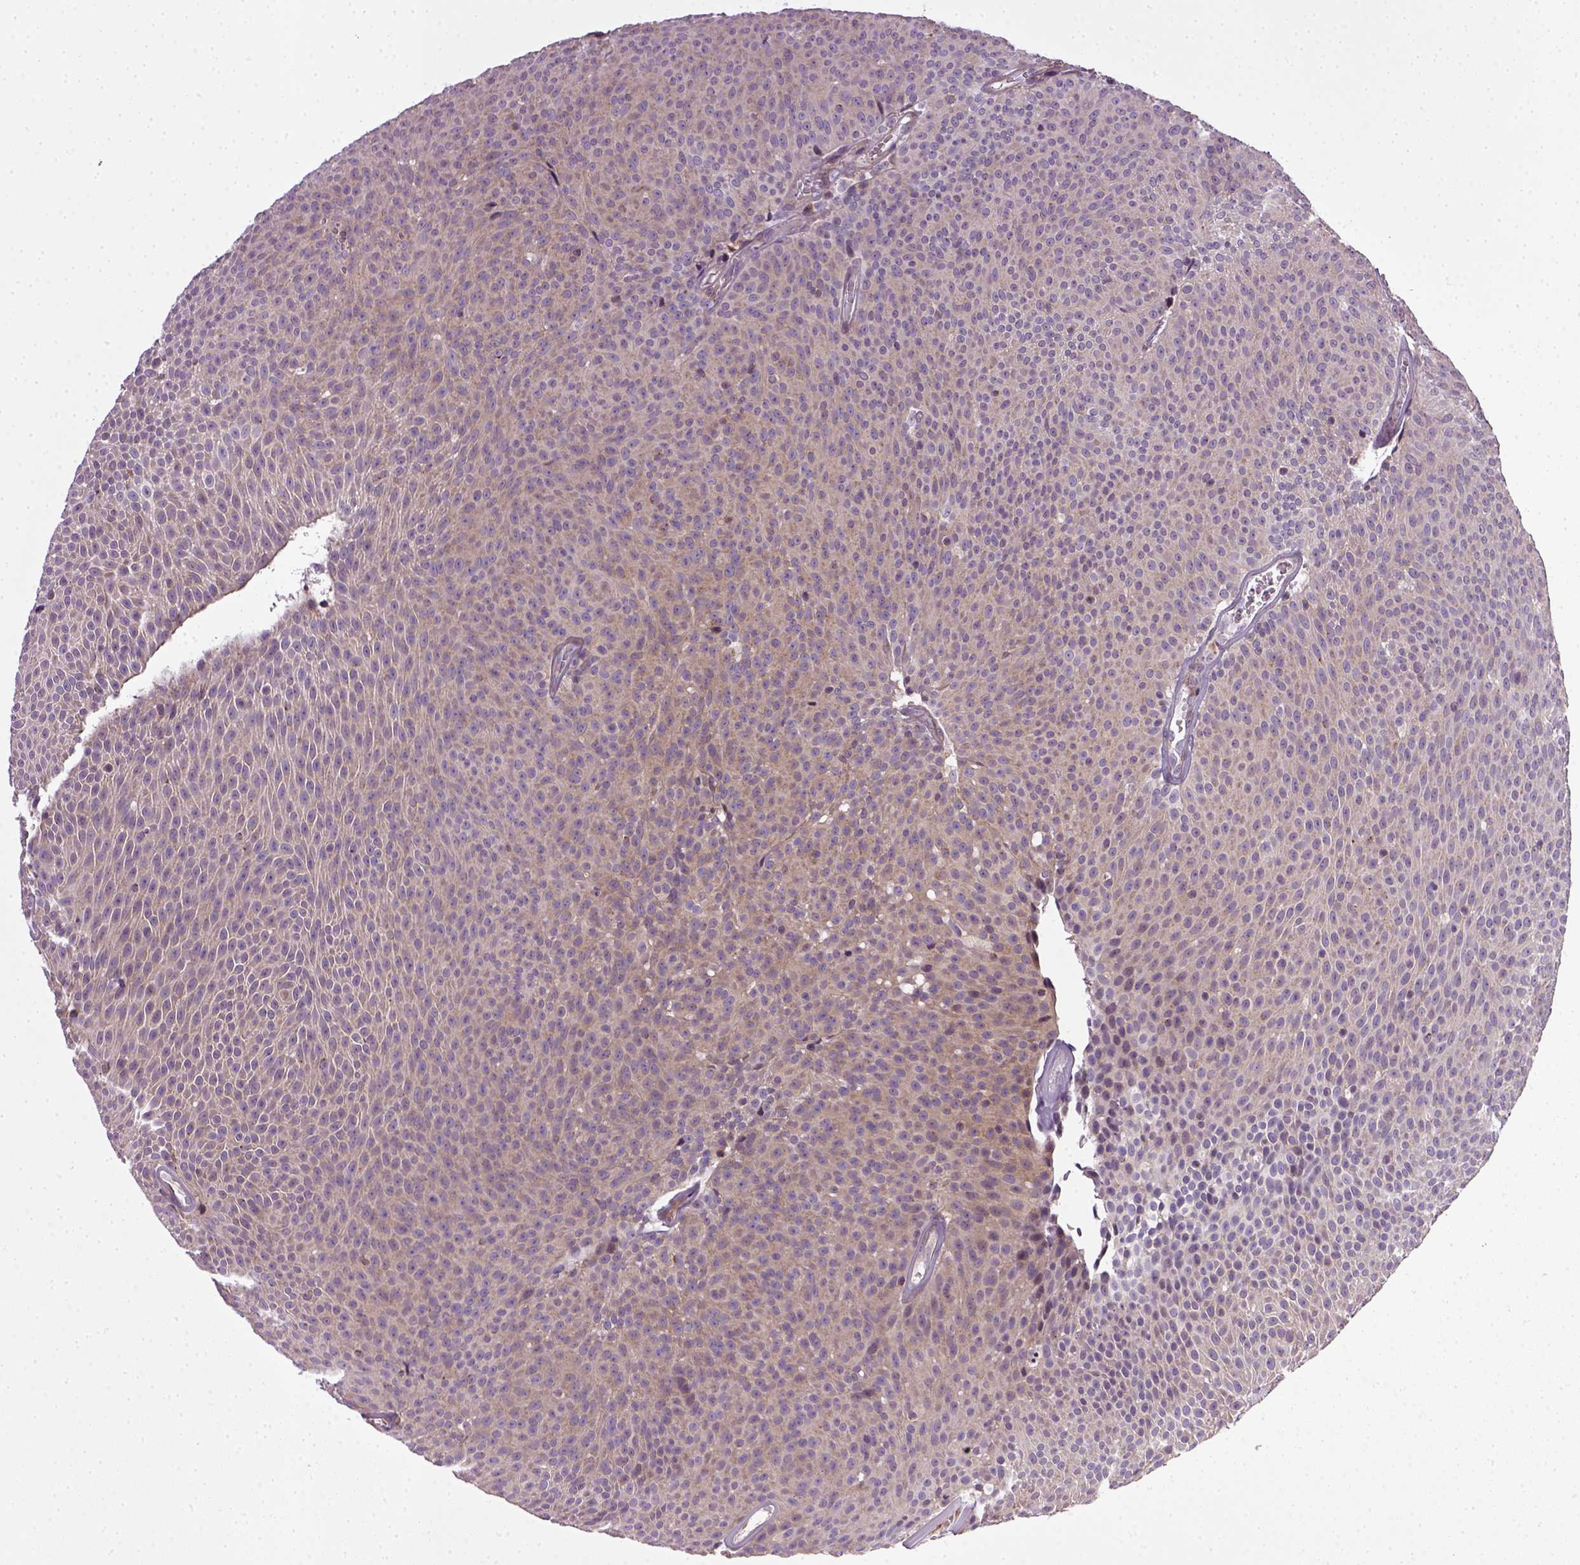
{"staining": {"intensity": "negative", "quantity": "none", "location": "none"}, "tissue": "urothelial cancer", "cell_type": "Tumor cells", "image_type": "cancer", "snomed": [{"axis": "morphology", "description": "Urothelial carcinoma, Low grade"}, {"axis": "topography", "description": "Urinary bladder"}], "caption": "High magnification brightfield microscopy of urothelial cancer stained with DAB (3,3'-diaminobenzidine) (brown) and counterstained with hematoxylin (blue): tumor cells show no significant positivity. (Stains: DAB immunohistochemistry with hematoxylin counter stain, Microscopy: brightfield microscopy at high magnification).", "gene": "TPRG1", "patient": {"sex": "male", "age": 77}}